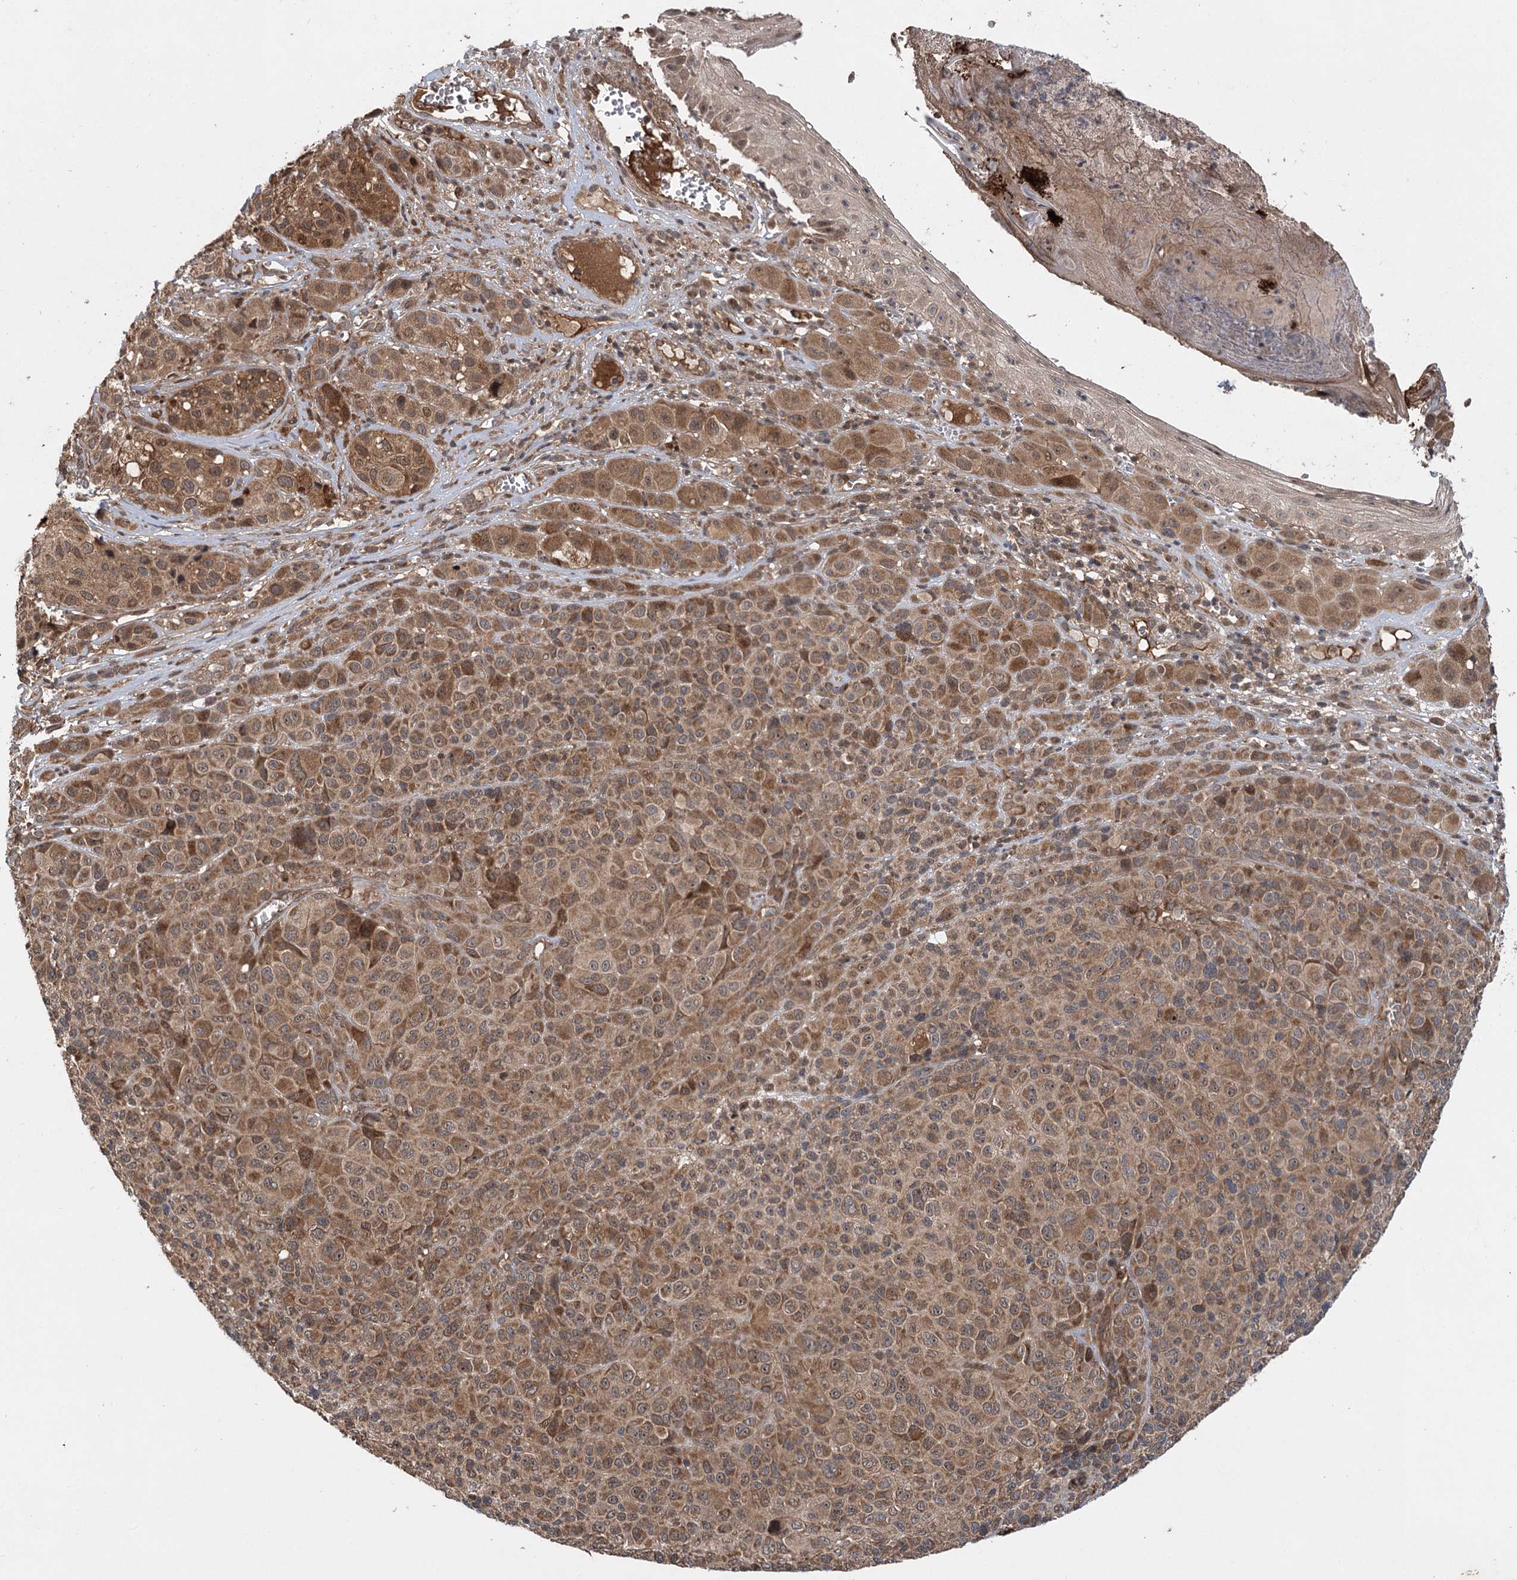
{"staining": {"intensity": "moderate", "quantity": ">75%", "location": "cytoplasmic/membranous"}, "tissue": "melanoma", "cell_type": "Tumor cells", "image_type": "cancer", "snomed": [{"axis": "morphology", "description": "Malignant melanoma, NOS"}, {"axis": "topography", "description": "Skin of trunk"}], "caption": "Human melanoma stained for a protein (brown) displays moderate cytoplasmic/membranous positive staining in approximately >75% of tumor cells.", "gene": "INSIG2", "patient": {"sex": "male", "age": 71}}